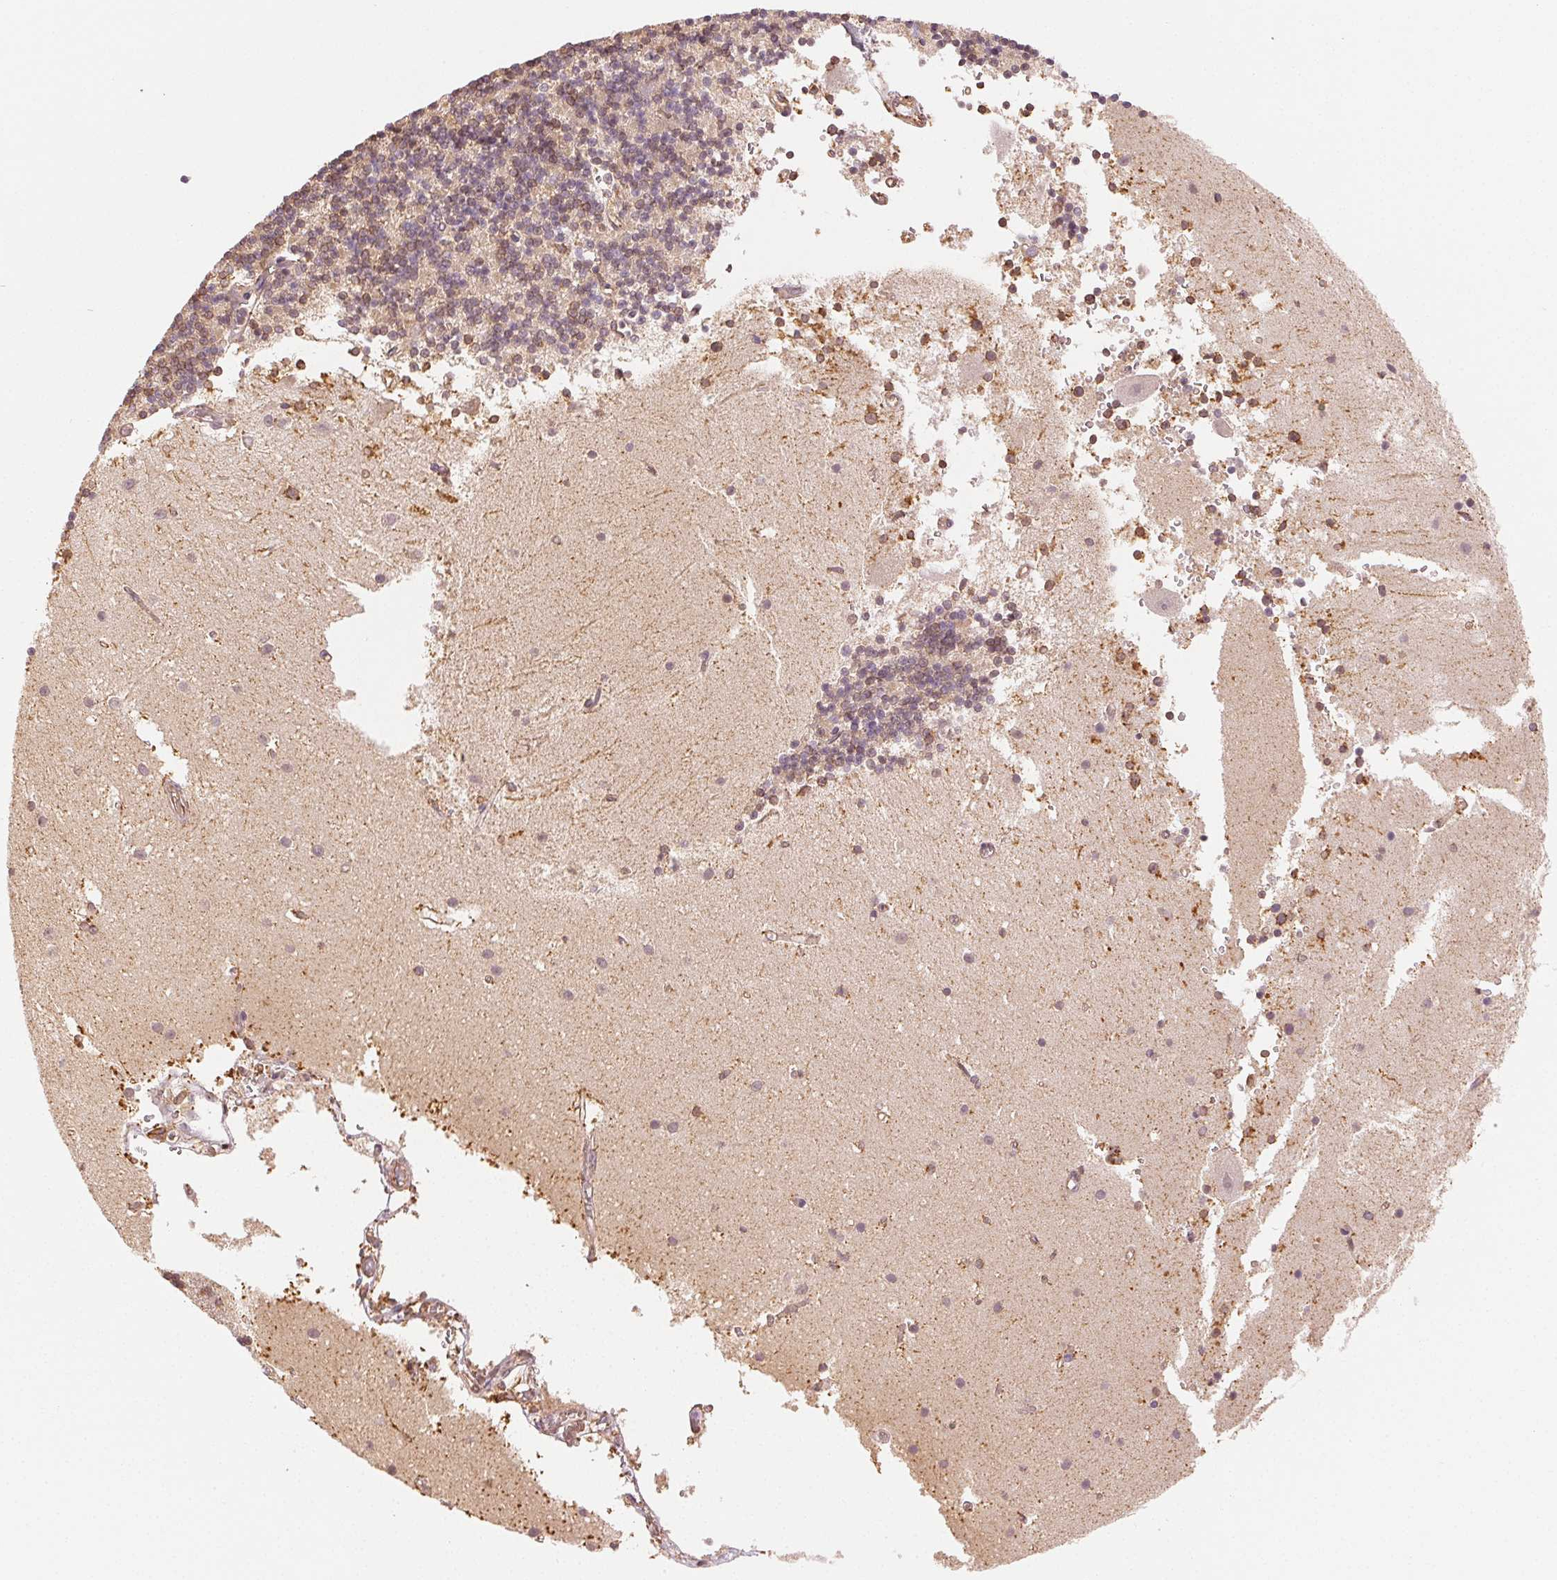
{"staining": {"intensity": "negative", "quantity": "none", "location": "none"}, "tissue": "cerebellum", "cell_type": "Cells in granular layer", "image_type": "normal", "snomed": [{"axis": "morphology", "description": "Normal tissue, NOS"}, {"axis": "topography", "description": "Cerebellum"}], "caption": "DAB (3,3'-diaminobenzidine) immunohistochemical staining of normal cerebellum shows no significant staining in cells in granular layer.", "gene": "RCN3", "patient": {"sex": "male", "age": 54}}